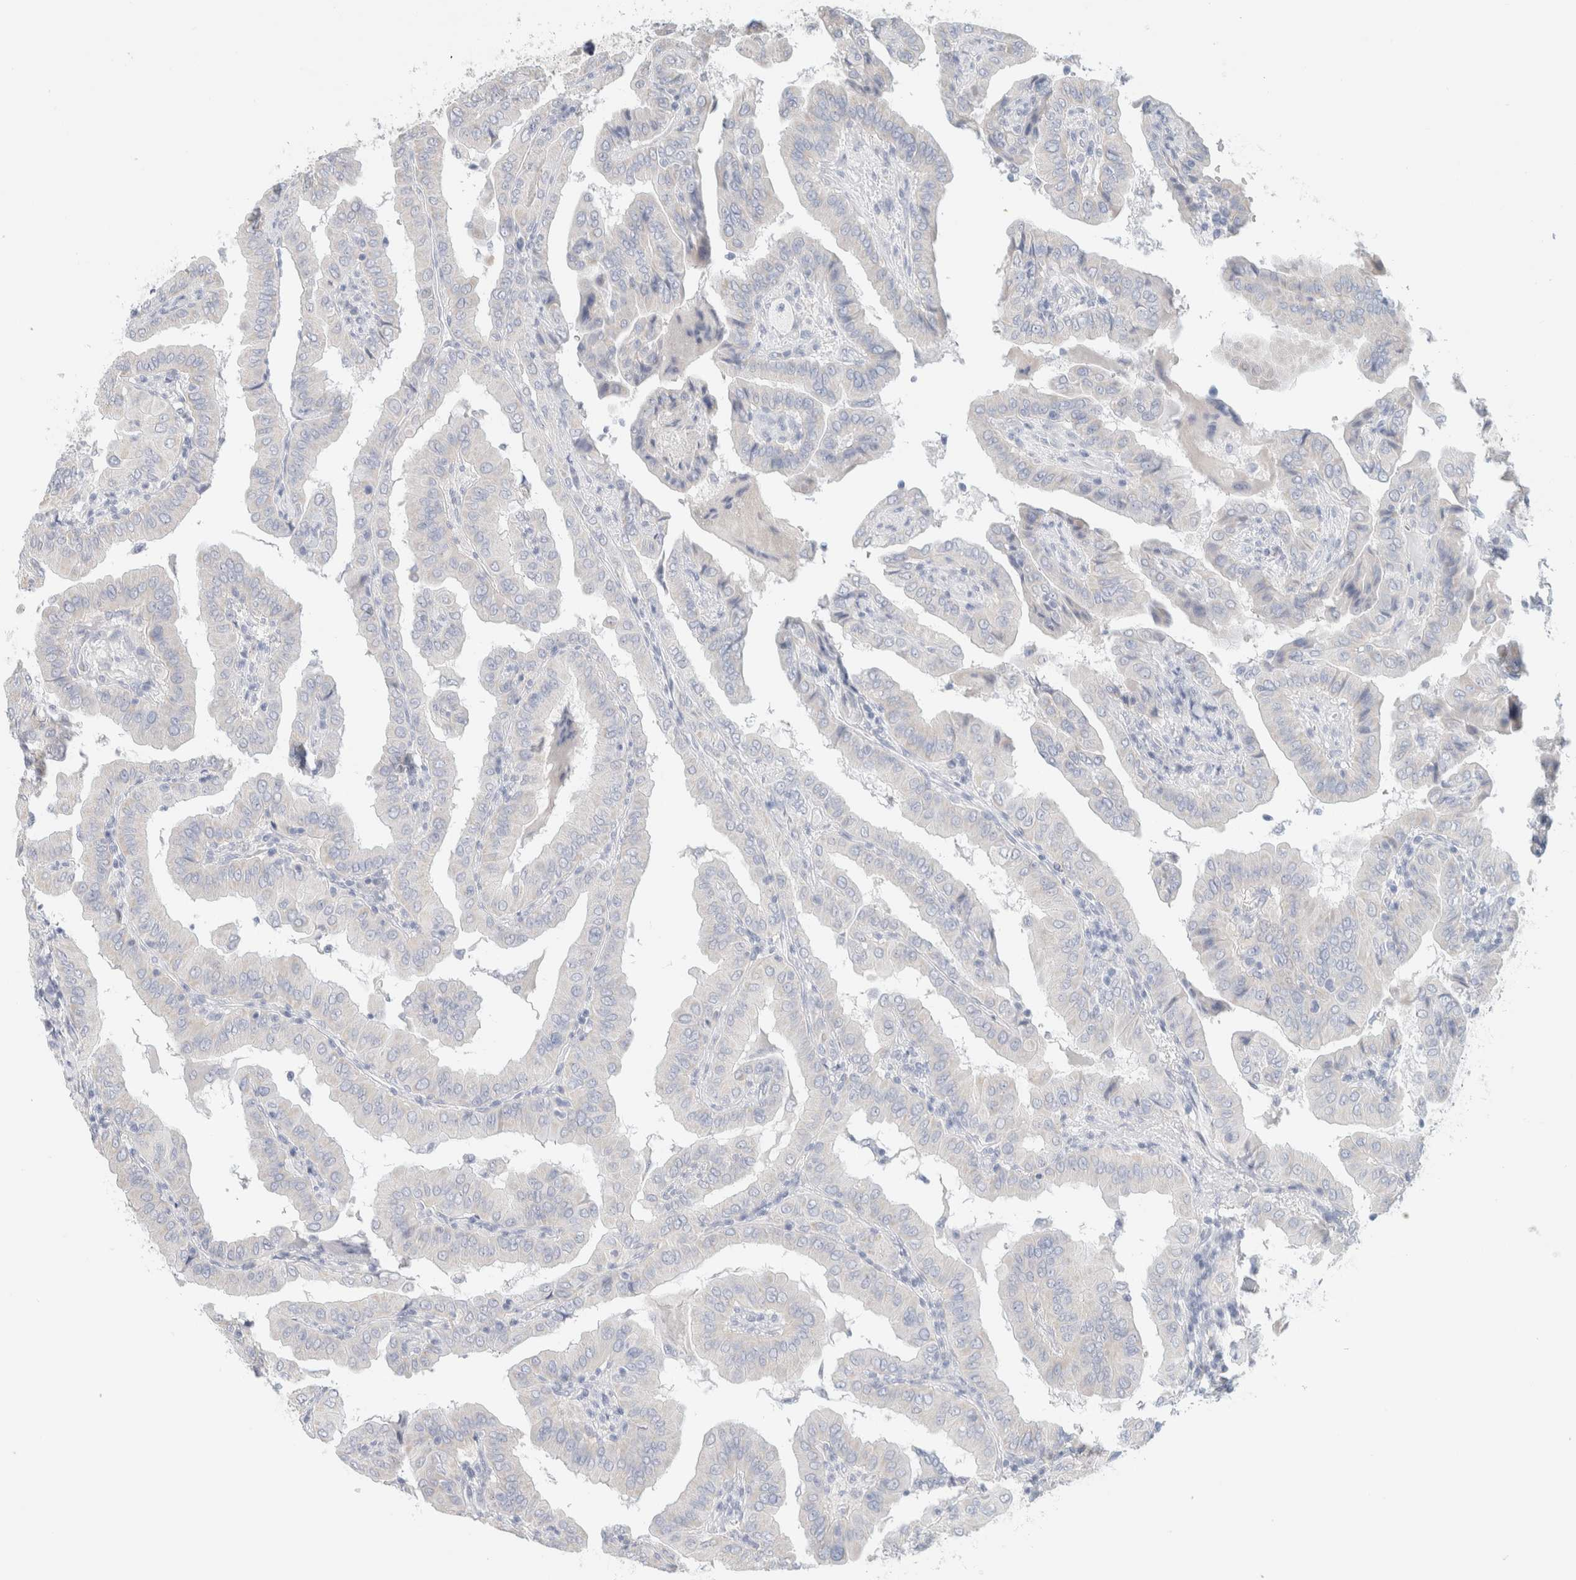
{"staining": {"intensity": "negative", "quantity": "none", "location": "none"}, "tissue": "thyroid cancer", "cell_type": "Tumor cells", "image_type": "cancer", "snomed": [{"axis": "morphology", "description": "Papillary adenocarcinoma, NOS"}, {"axis": "topography", "description": "Thyroid gland"}], "caption": "DAB immunohistochemical staining of thyroid cancer displays no significant positivity in tumor cells.", "gene": "HEXD", "patient": {"sex": "male", "age": 33}}